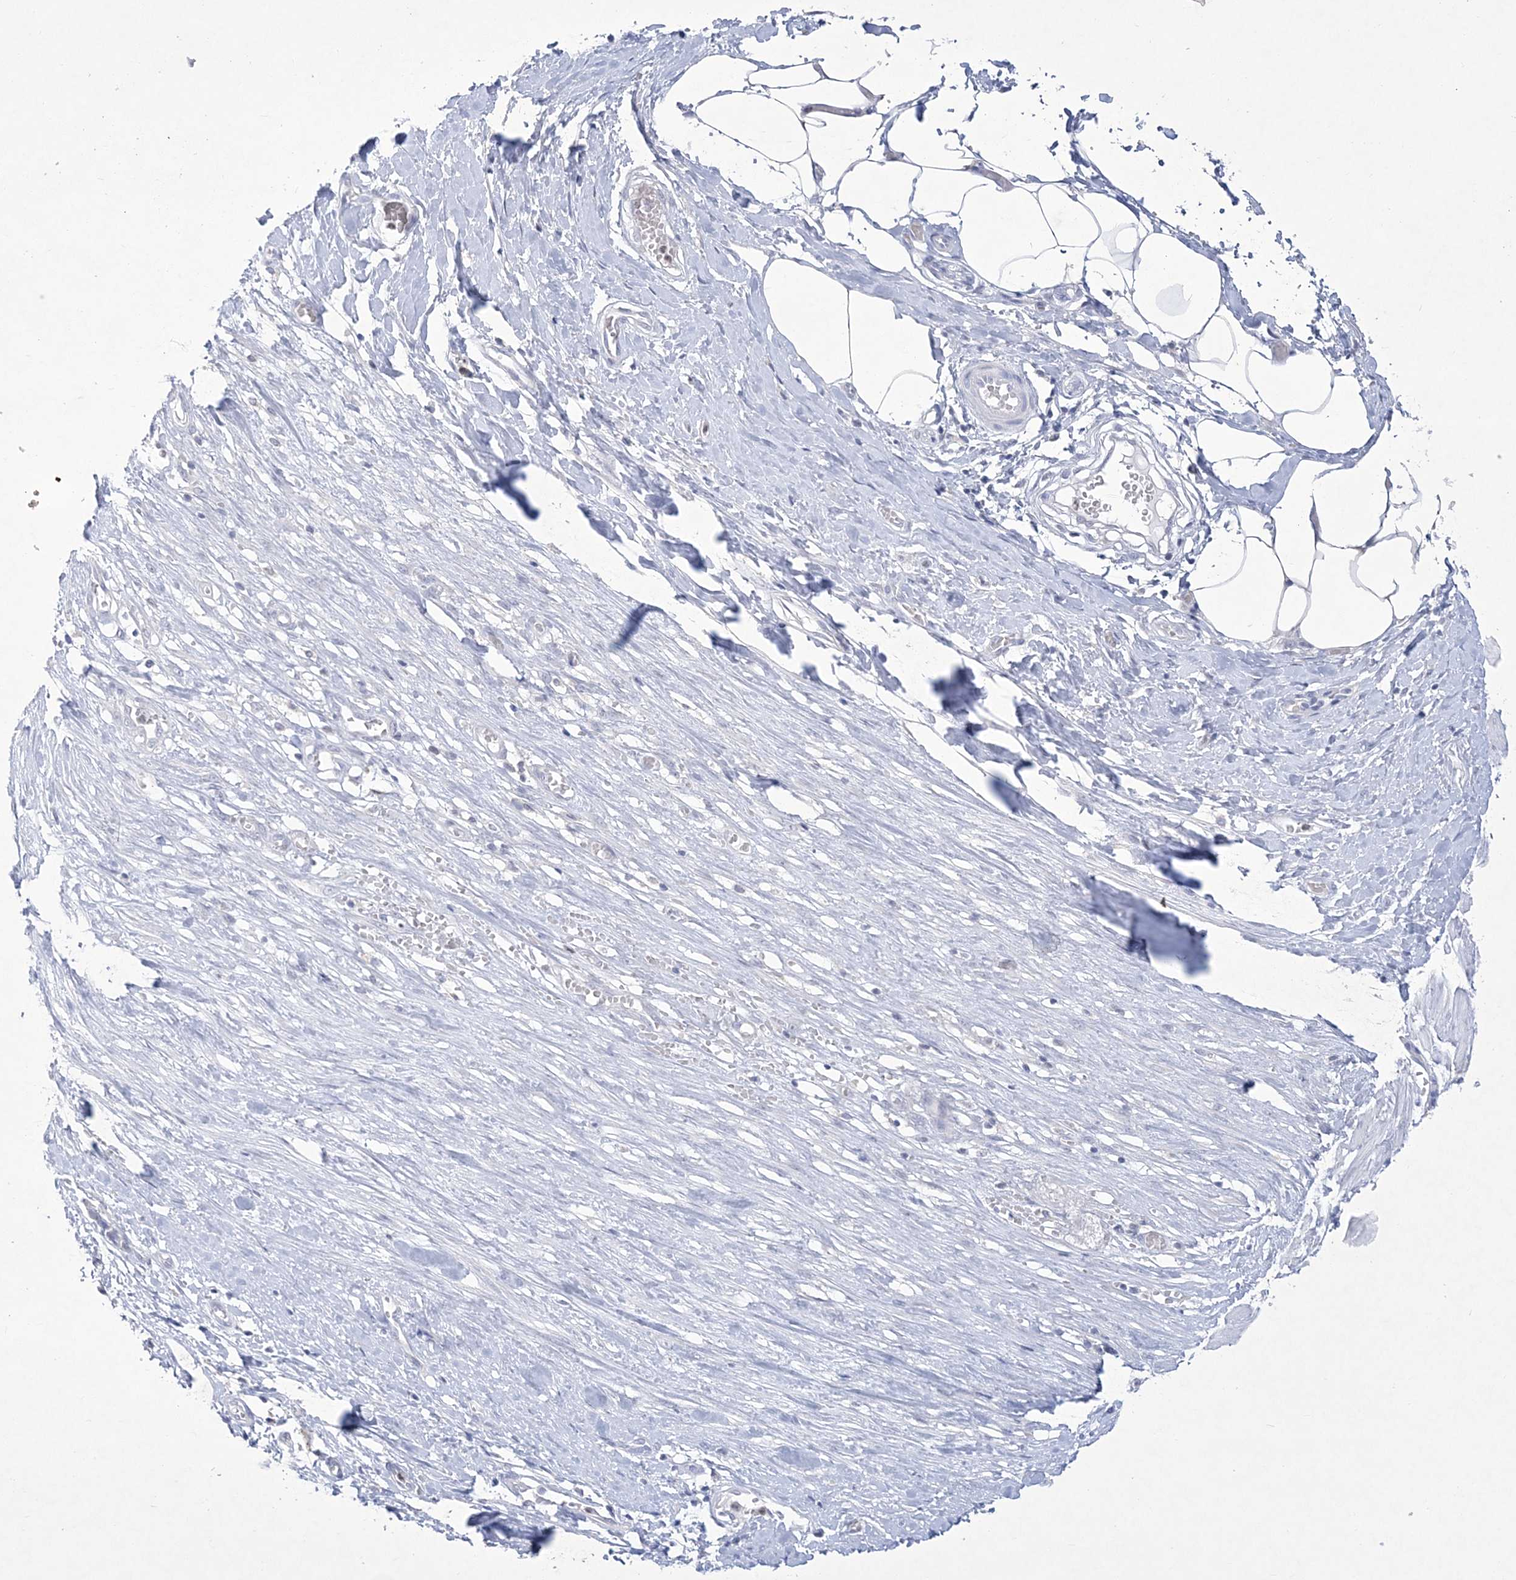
{"staining": {"intensity": "negative", "quantity": "none", "location": "none"}, "tissue": "smooth muscle", "cell_type": "Smooth muscle cells", "image_type": "normal", "snomed": [{"axis": "morphology", "description": "Normal tissue, NOS"}, {"axis": "morphology", "description": "Adenocarcinoma, NOS"}, {"axis": "topography", "description": "Colon"}, {"axis": "topography", "description": "Peripheral nerve tissue"}], "caption": "DAB (3,3'-diaminobenzidine) immunohistochemical staining of benign human smooth muscle demonstrates no significant positivity in smooth muscle cells.", "gene": "WDR27", "patient": {"sex": "male", "age": 14}}